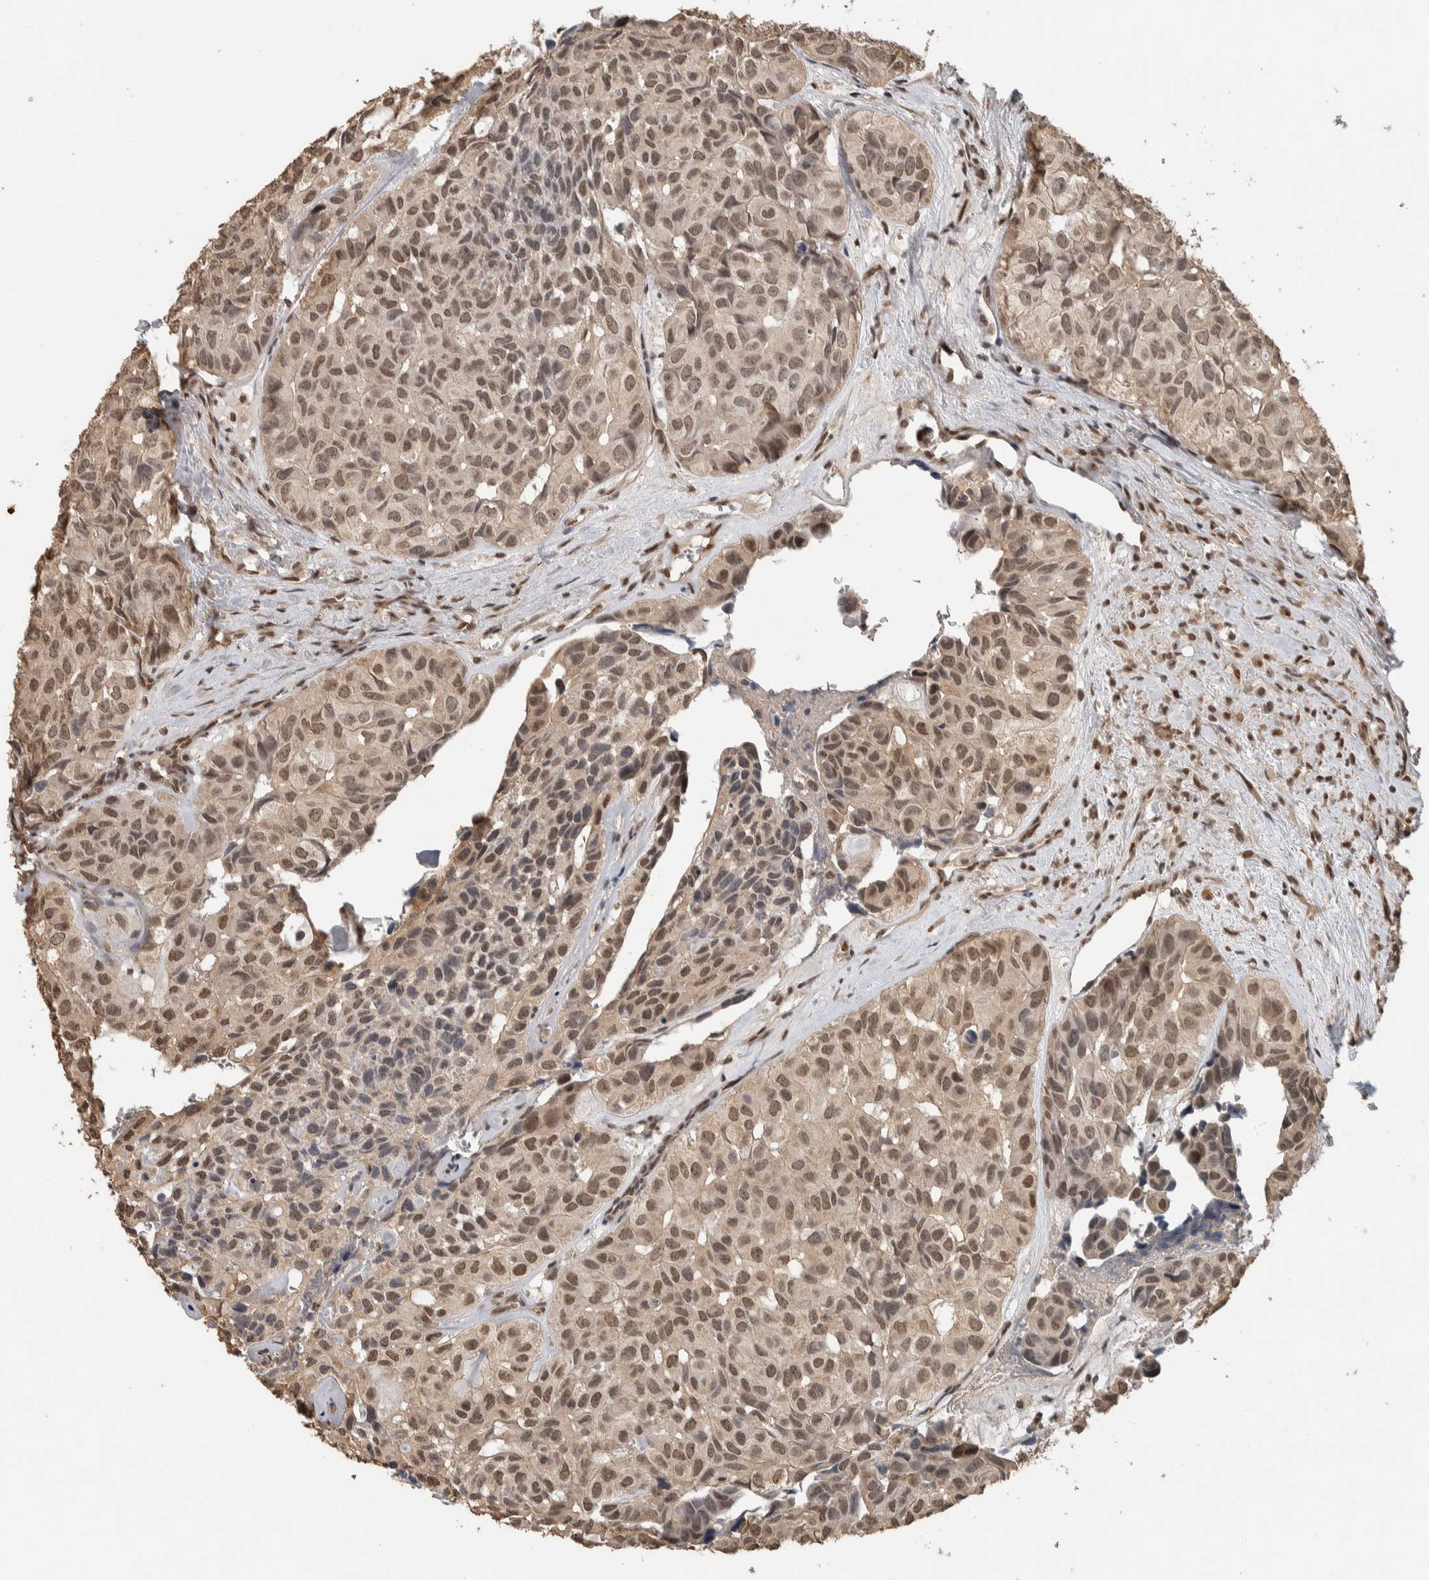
{"staining": {"intensity": "weak", "quantity": ">75%", "location": "nuclear"}, "tissue": "head and neck cancer", "cell_type": "Tumor cells", "image_type": "cancer", "snomed": [{"axis": "morphology", "description": "Adenocarcinoma, NOS"}, {"axis": "topography", "description": "Salivary gland, NOS"}, {"axis": "topography", "description": "Head-Neck"}], "caption": "A brown stain highlights weak nuclear expression of a protein in head and neck cancer (adenocarcinoma) tumor cells.", "gene": "CYSRT1", "patient": {"sex": "female", "age": 76}}